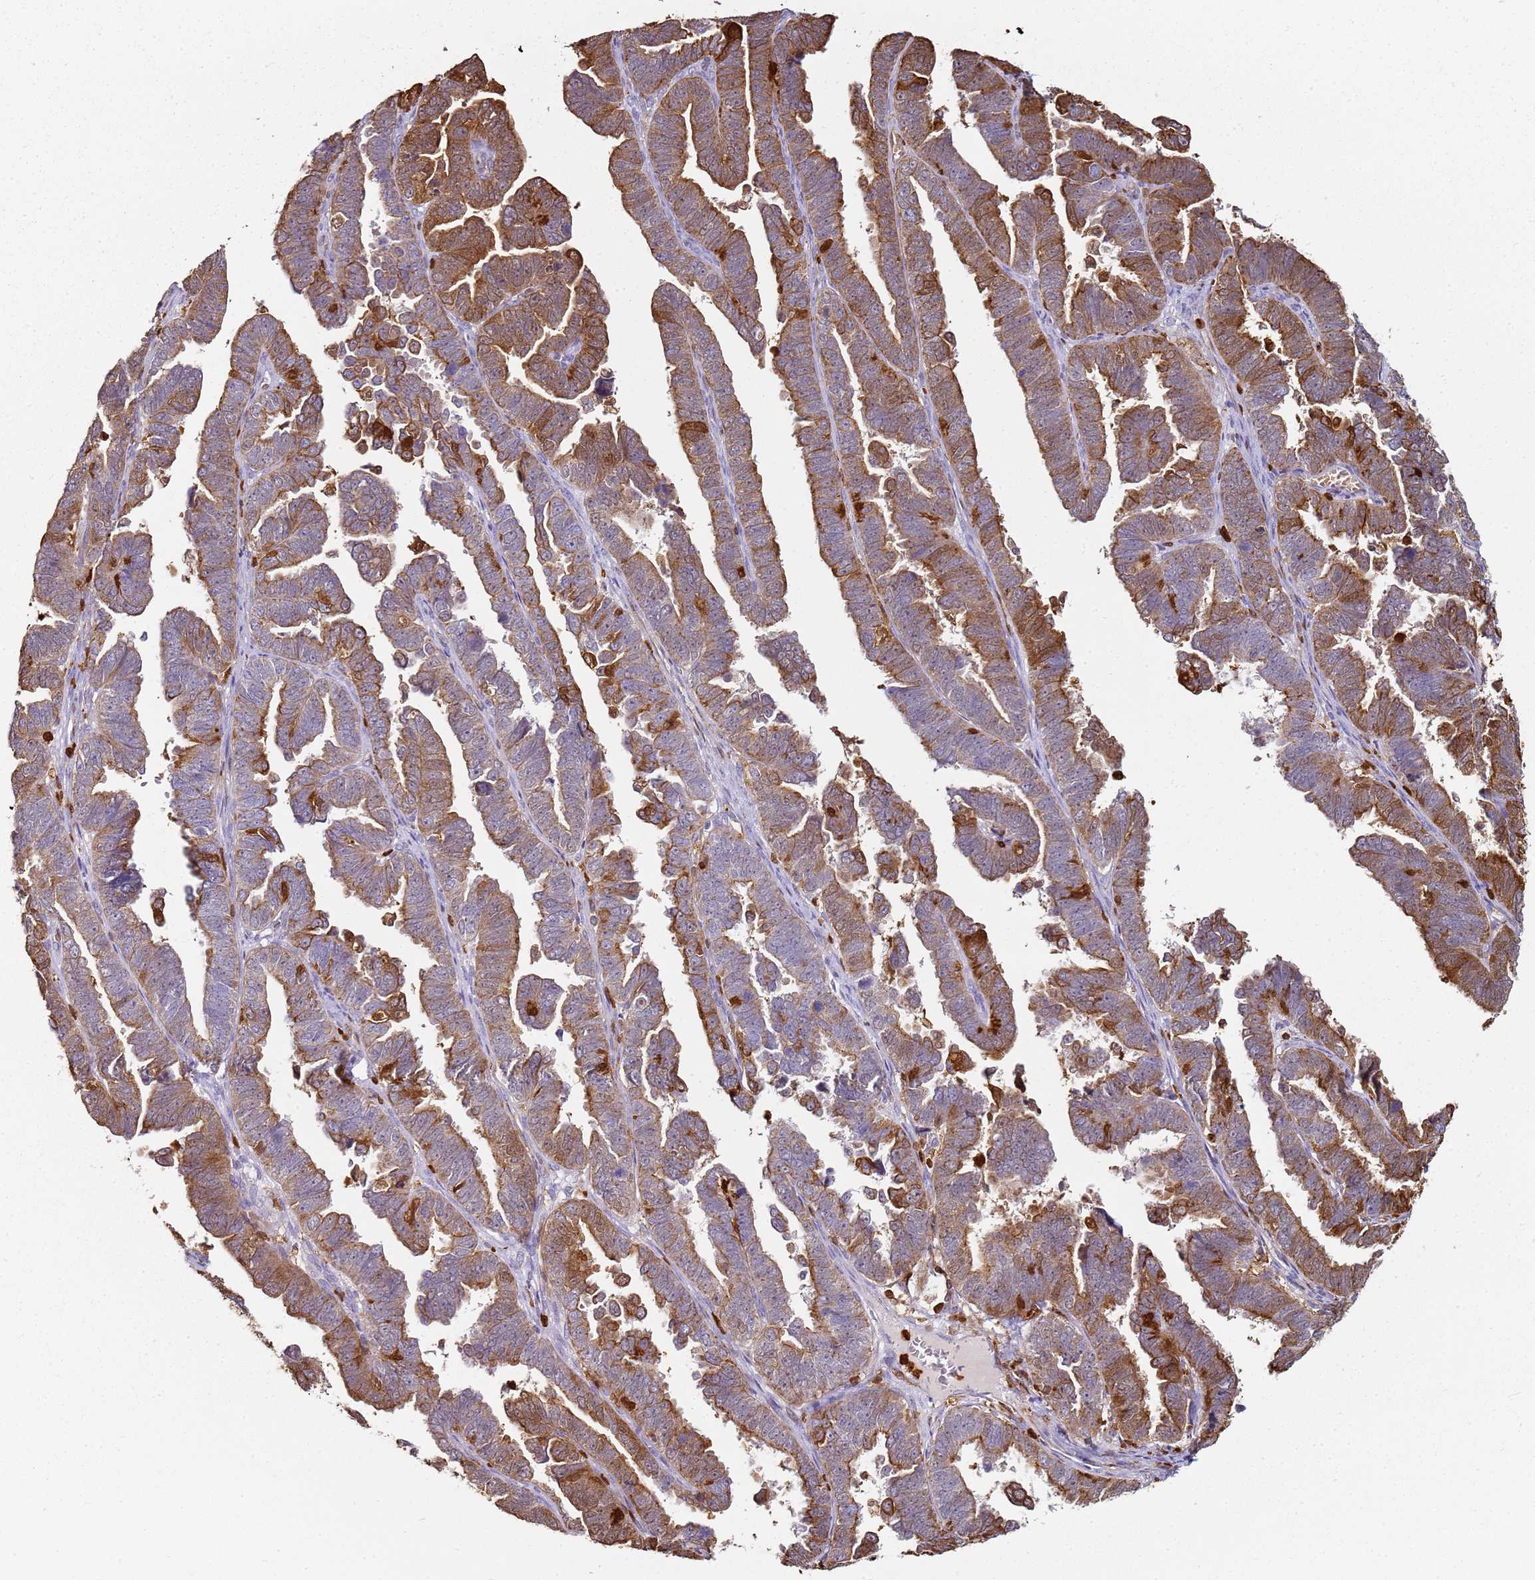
{"staining": {"intensity": "moderate", "quantity": ">75%", "location": "cytoplasmic/membranous"}, "tissue": "endometrial cancer", "cell_type": "Tumor cells", "image_type": "cancer", "snomed": [{"axis": "morphology", "description": "Adenocarcinoma, NOS"}, {"axis": "topography", "description": "Endometrium"}], "caption": "Immunohistochemistry (IHC) of human adenocarcinoma (endometrial) exhibits medium levels of moderate cytoplasmic/membranous expression in approximately >75% of tumor cells.", "gene": "S100A4", "patient": {"sex": "female", "age": 75}}